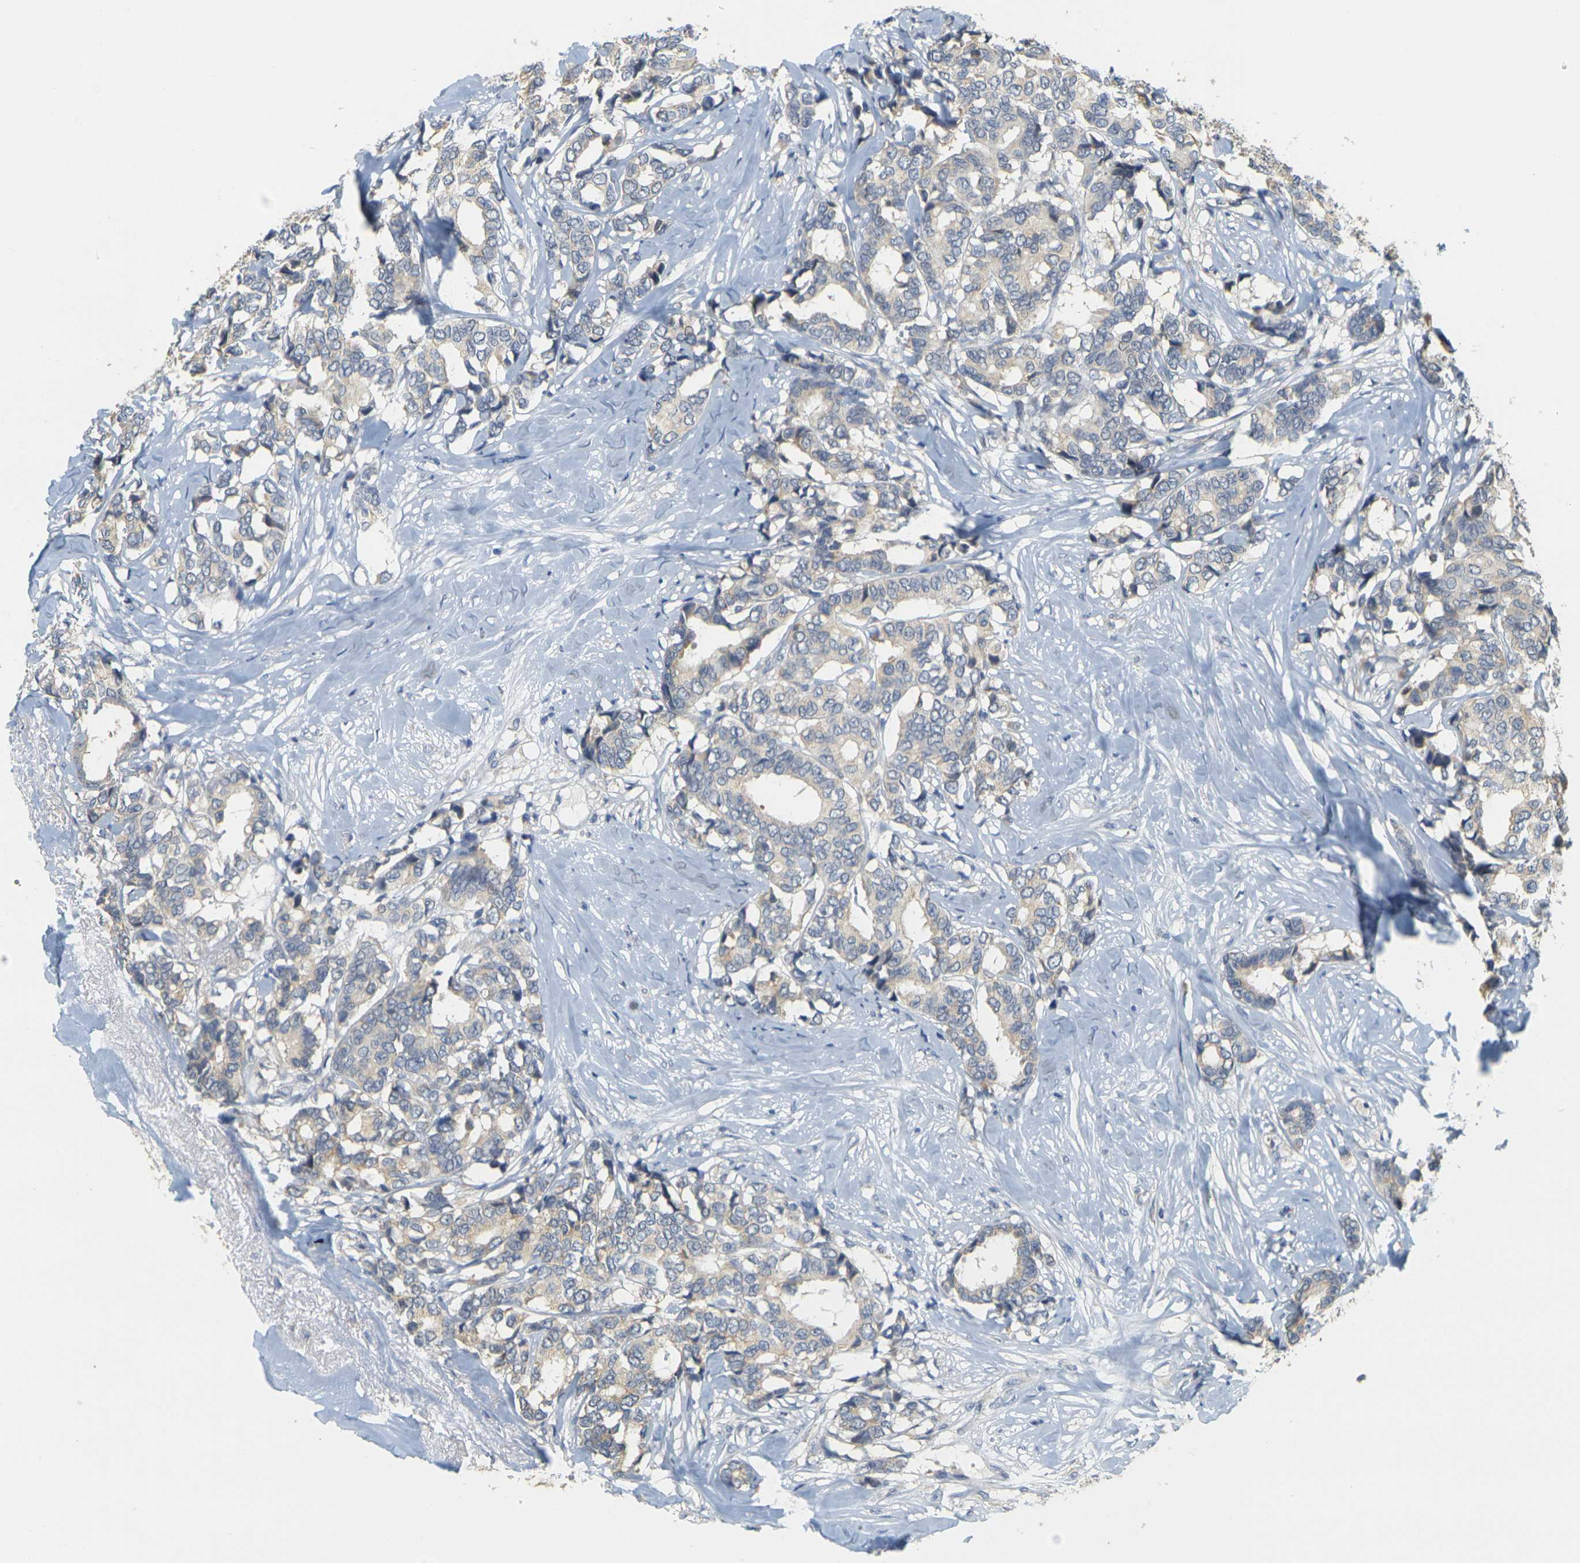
{"staining": {"intensity": "weak", "quantity": "<25%", "location": "cytoplasmic/membranous"}, "tissue": "breast cancer", "cell_type": "Tumor cells", "image_type": "cancer", "snomed": [{"axis": "morphology", "description": "Duct carcinoma"}, {"axis": "topography", "description": "Breast"}], "caption": "DAB (3,3'-diaminobenzidine) immunohistochemical staining of breast cancer displays no significant expression in tumor cells.", "gene": "GDAP1", "patient": {"sex": "female", "age": 87}}